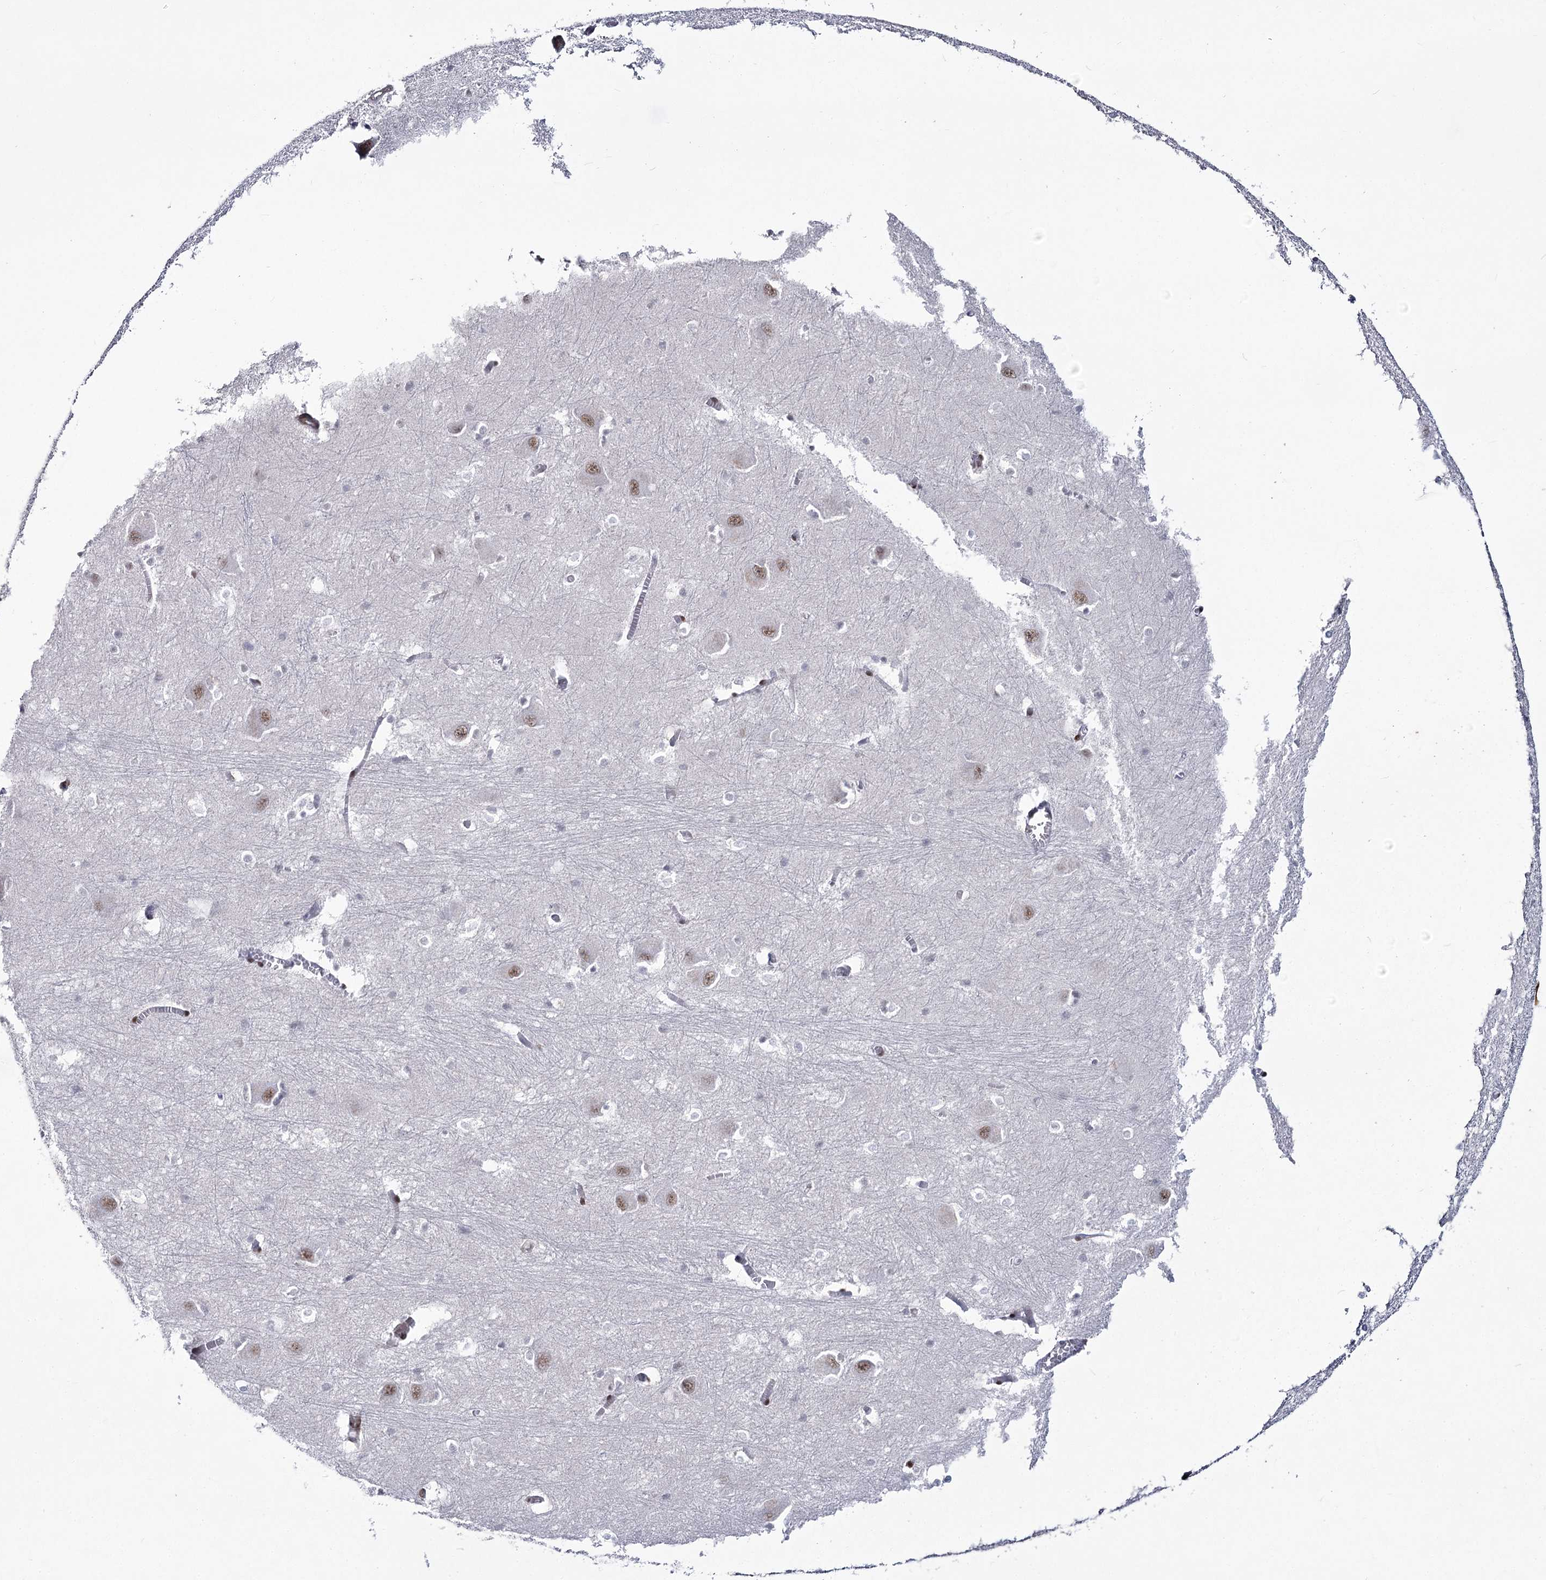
{"staining": {"intensity": "negative", "quantity": "none", "location": "none"}, "tissue": "caudate", "cell_type": "Glial cells", "image_type": "normal", "snomed": [{"axis": "morphology", "description": "Normal tissue, NOS"}, {"axis": "topography", "description": "Lateral ventricle wall"}], "caption": "Image shows no significant protein expression in glial cells of unremarkable caudate. (DAB (3,3'-diaminobenzidine) immunohistochemistry (IHC), high magnification).", "gene": "YBX3", "patient": {"sex": "male", "age": 37}}